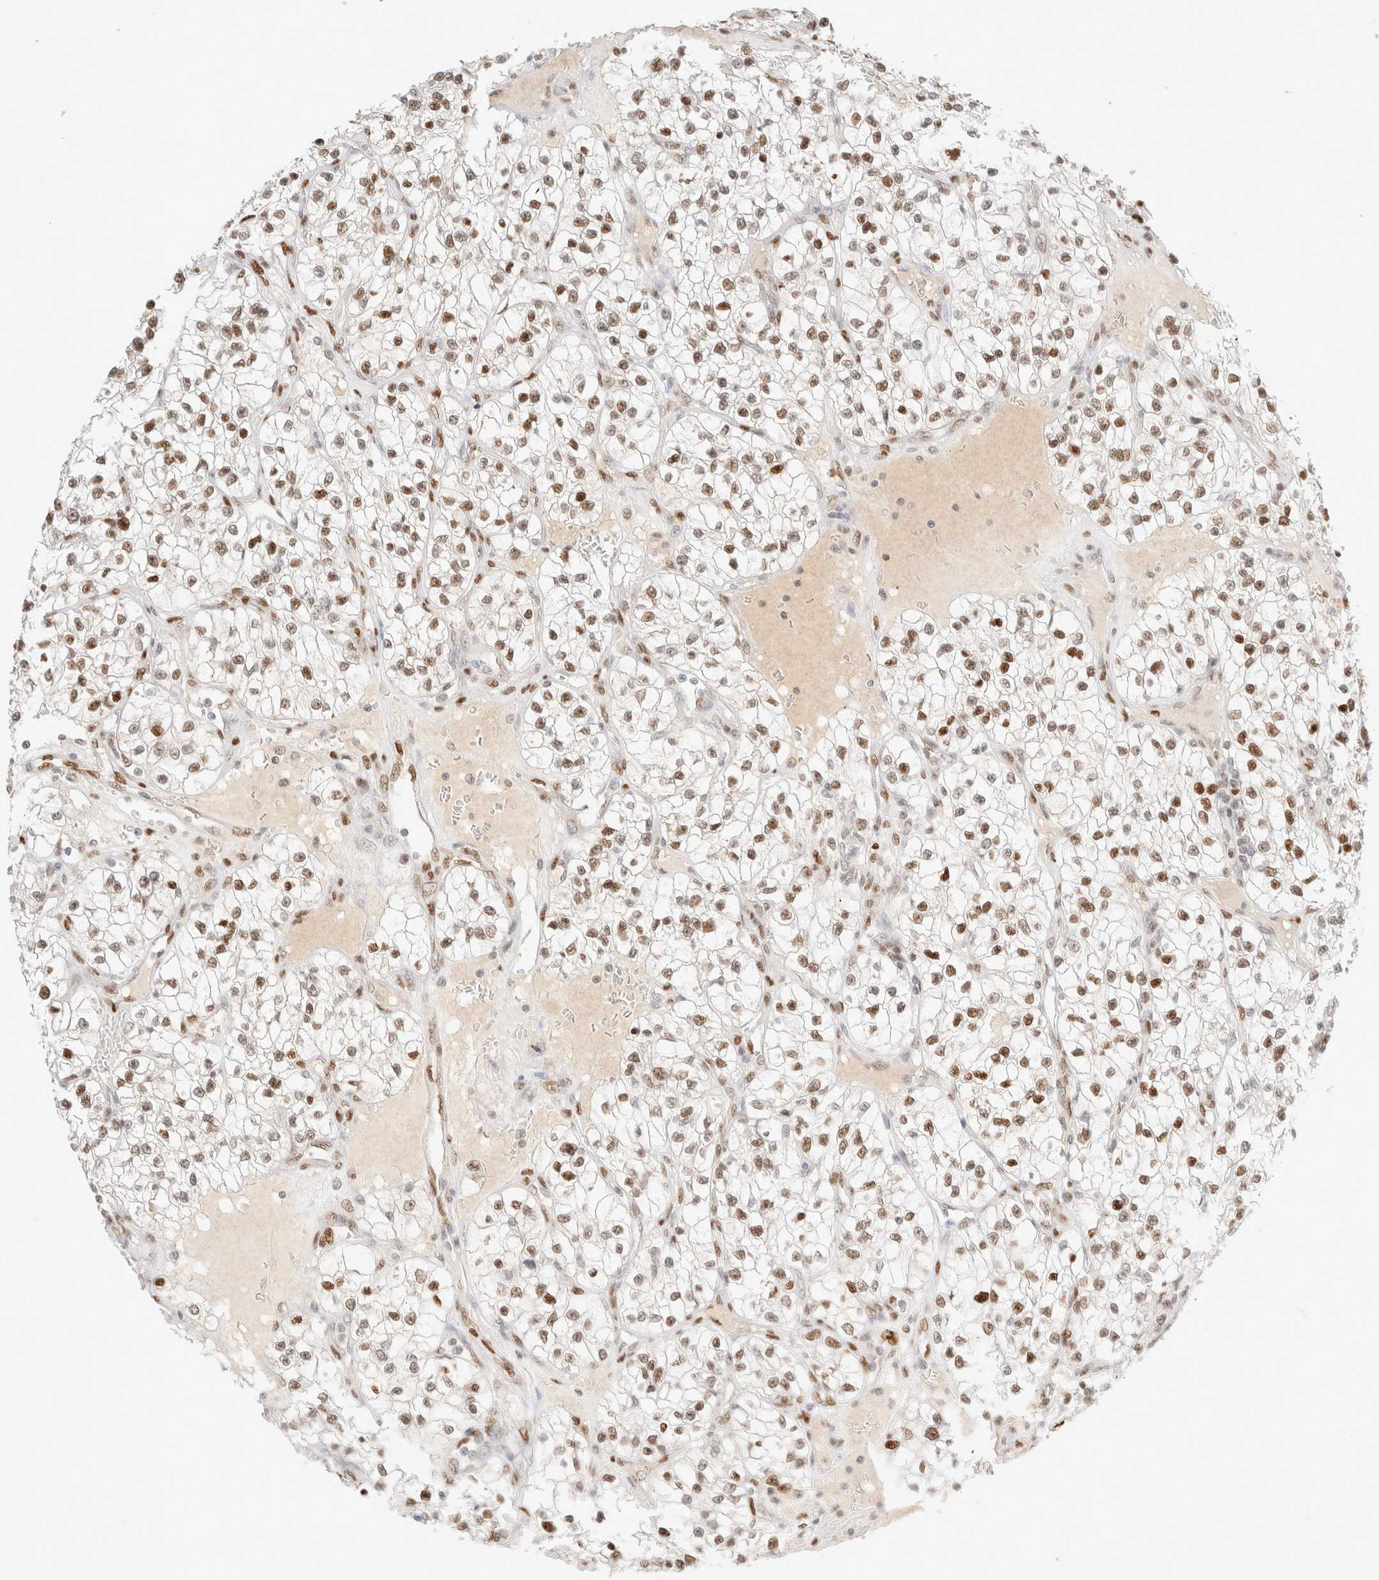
{"staining": {"intensity": "moderate", "quantity": ">75%", "location": "nuclear"}, "tissue": "renal cancer", "cell_type": "Tumor cells", "image_type": "cancer", "snomed": [{"axis": "morphology", "description": "Adenocarcinoma, NOS"}, {"axis": "topography", "description": "Kidney"}], "caption": "A medium amount of moderate nuclear expression is identified in approximately >75% of tumor cells in renal cancer tissue.", "gene": "DDB2", "patient": {"sex": "female", "age": 57}}